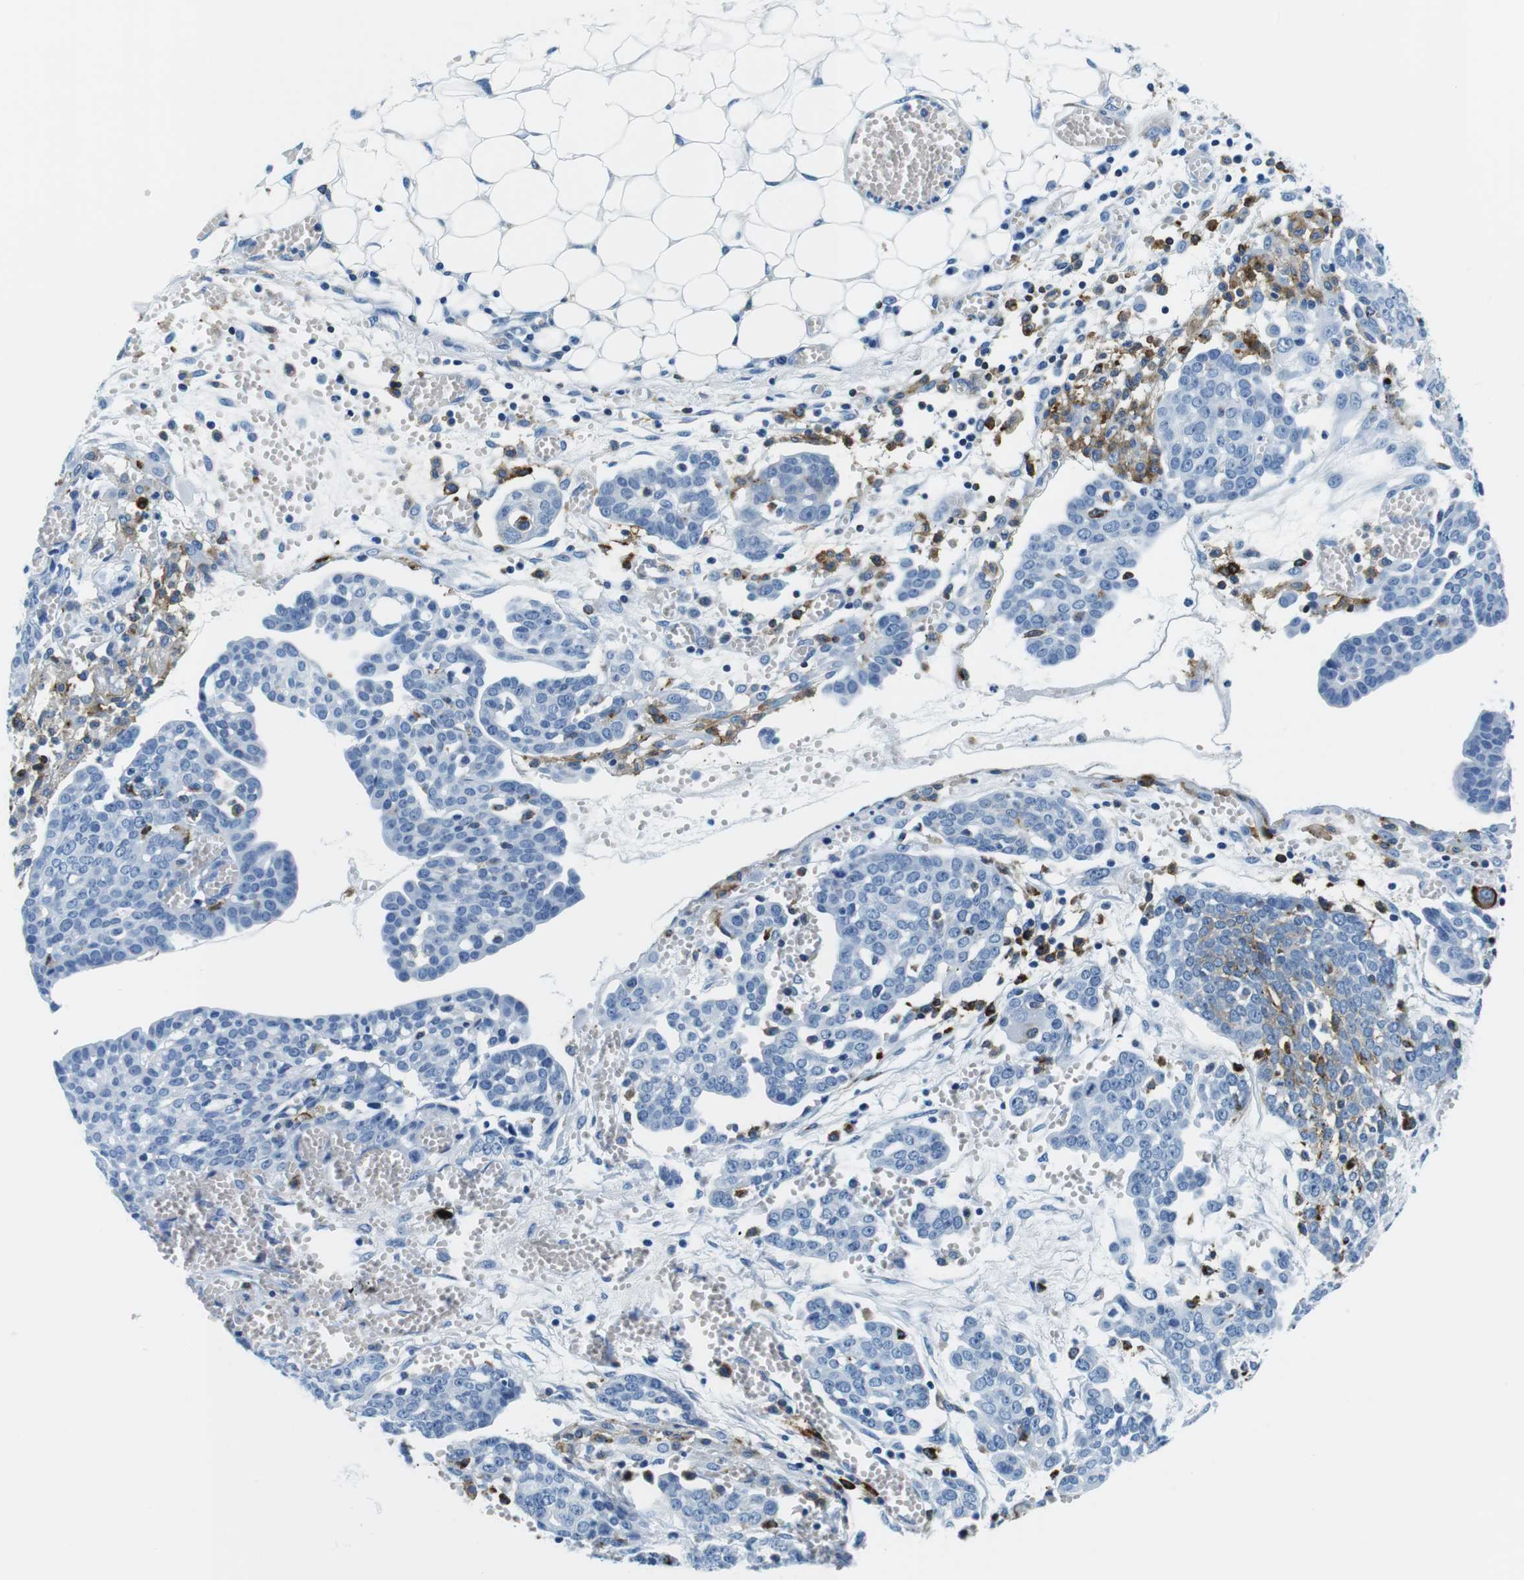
{"staining": {"intensity": "negative", "quantity": "none", "location": "none"}, "tissue": "ovarian cancer", "cell_type": "Tumor cells", "image_type": "cancer", "snomed": [{"axis": "morphology", "description": "Cystadenocarcinoma, serous, NOS"}, {"axis": "topography", "description": "Soft tissue"}, {"axis": "topography", "description": "Ovary"}], "caption": "DAB (3,3'-diaminobenzidine) immunohistochemical staining of serous cystadenocarcinoma (ovarian) demonstrates no significant expression in tumor cells. The staining is performed using DAB brown chromogen with nuclei counter-stained in using hematoxylin.", "gene": "HLA-DRB1", "patient": {"sex": "female", "age": 57}}